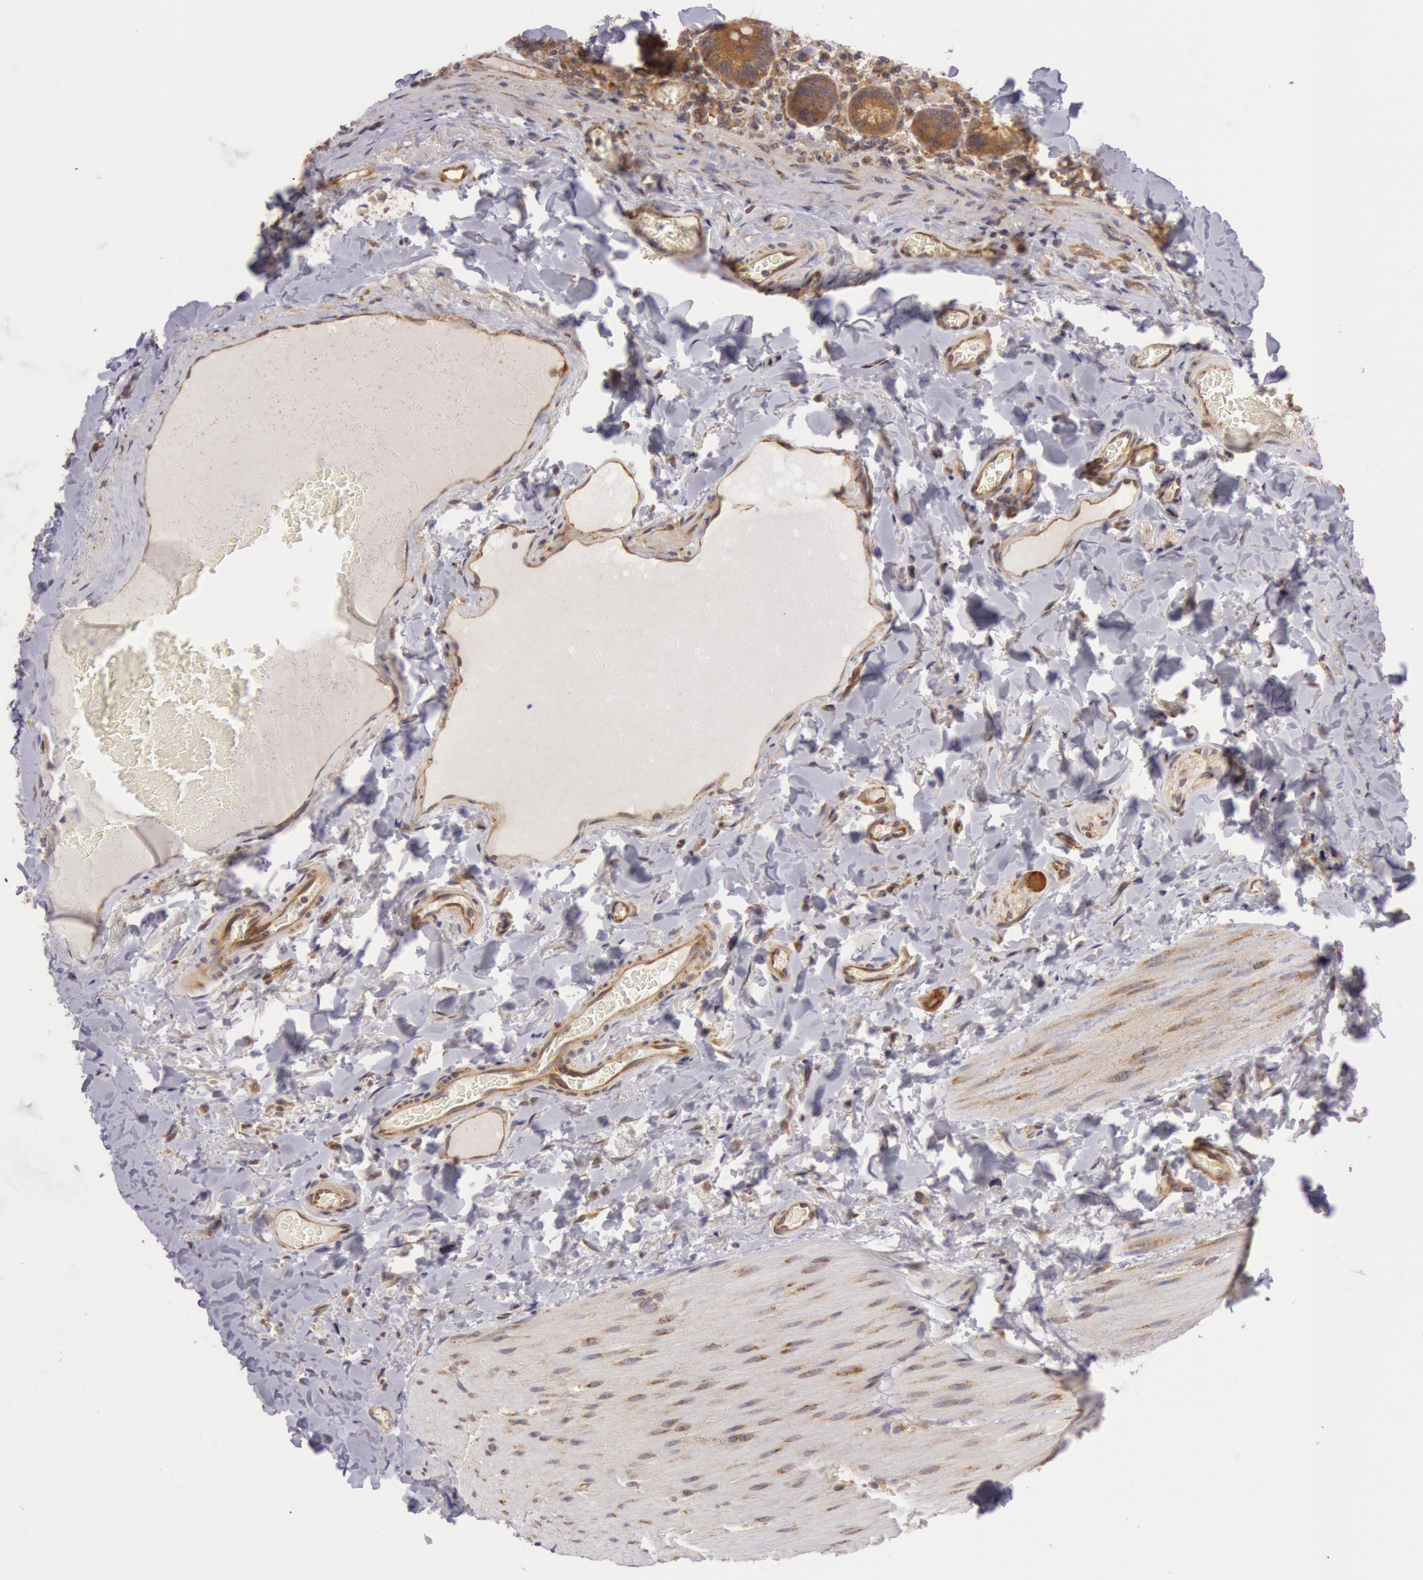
{"staining": {"intensity": "moderate", "quantity": ">75%", "location": "cytoplasmic/membranous"}, "tissue": "duodenum", "cell_type": "Glandular cells", "image_type": "normal", "snomed": [{"axis": "morphology", "description": "Normal tissue, NOS"}, {"axis": "topography", "description": "Duodenum"}], "caption": "Glandular cells display medium levels of moderate cytoplasmic/membranous positivity in about >75% of cells in normal duodenum.", "gene": "CHUK", "patient": {"sex": "male", "age": 66}}